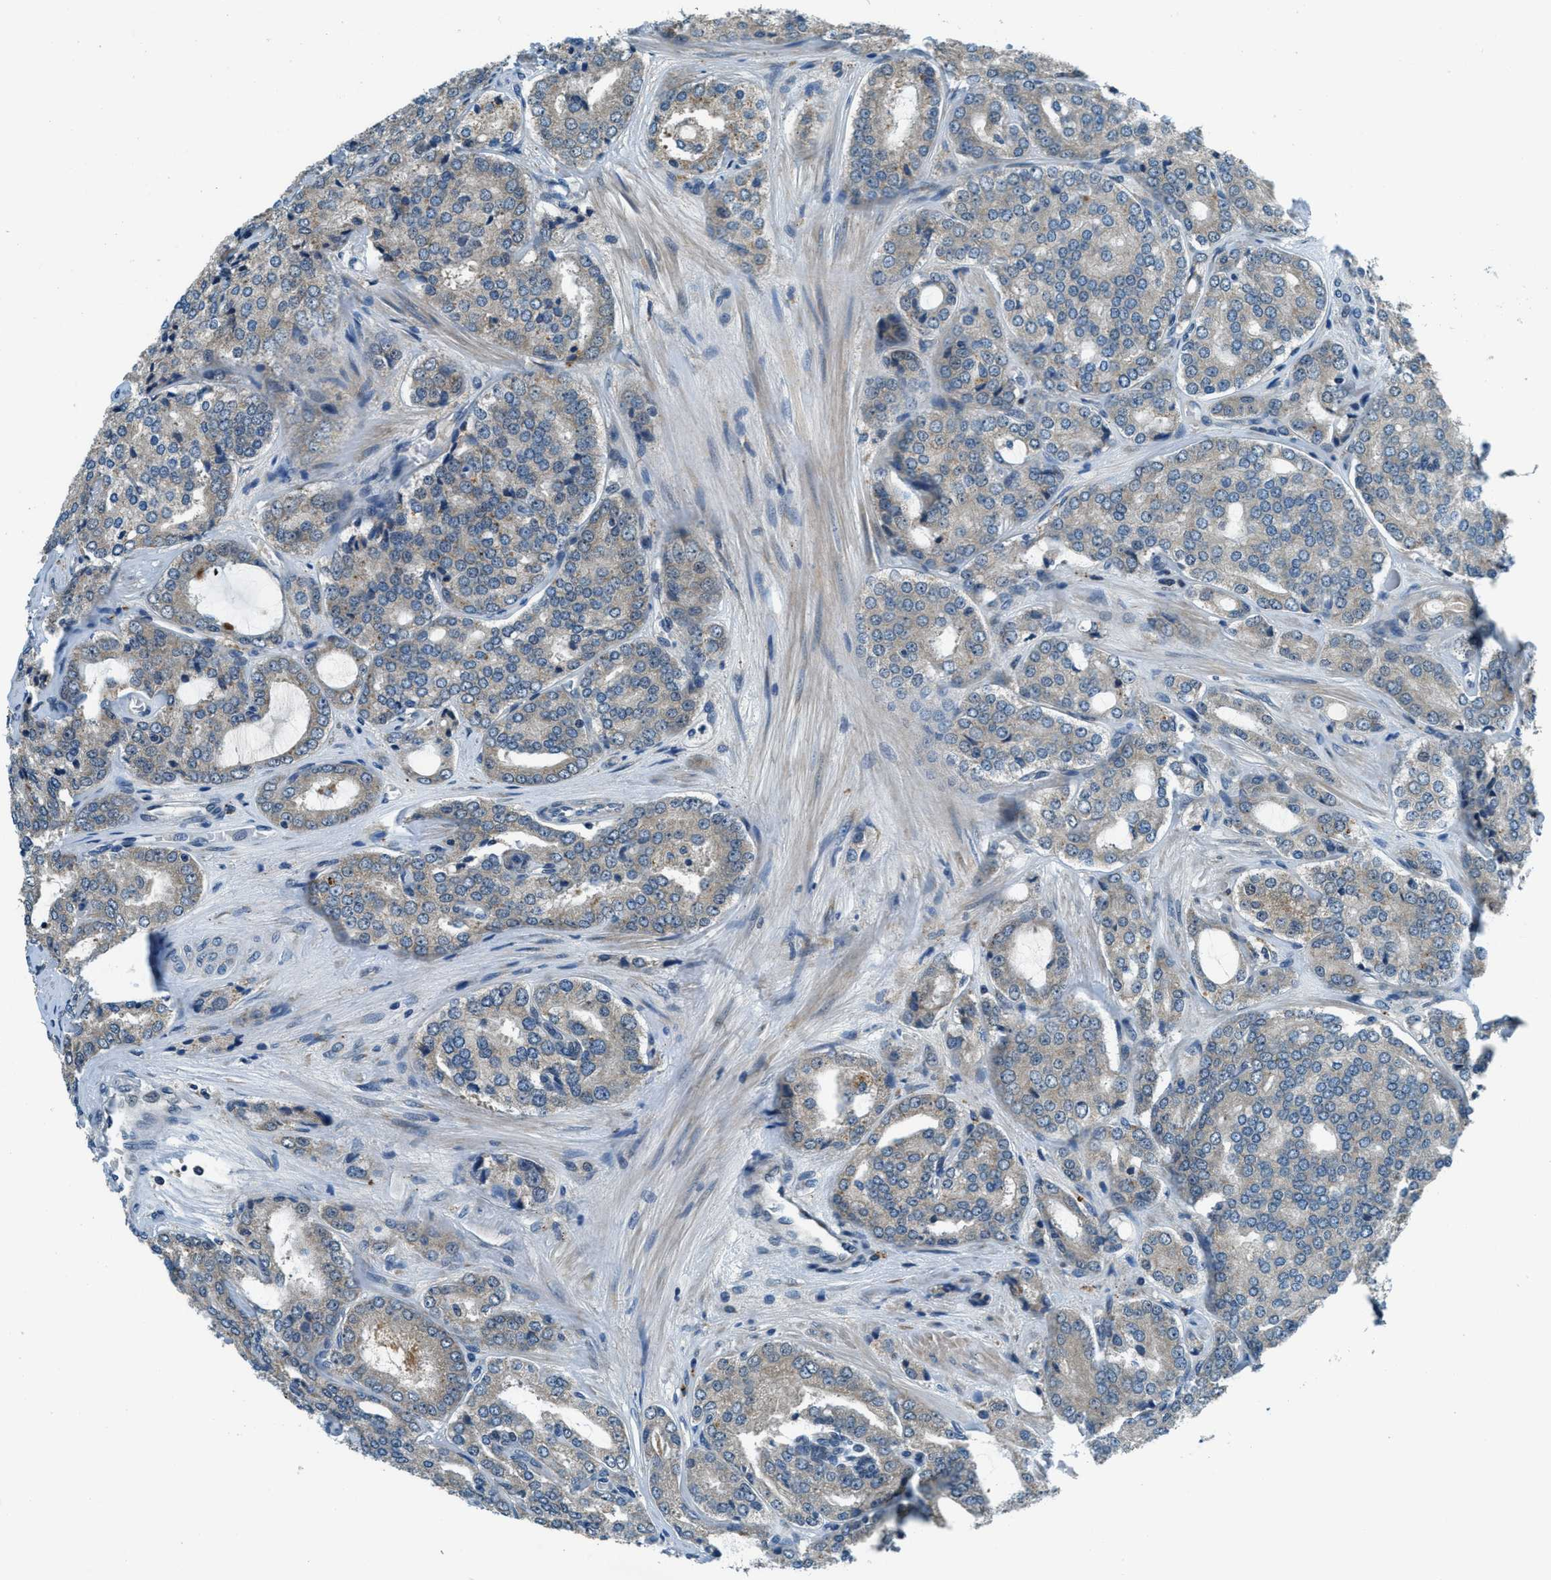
{"staining": {"intensity": "weak", "quantity": "<25%", "location": "cytoplasmic/membranous"}, "tissue": "prostate cancer", "cell_type": "Tumor cells", "image_type": "cancer", "snomed": [{"axis": "morphology", "description": "Adenocarcinoma, High grade"}, {"axis": "topography", "description": "Prostate"}], "caption": "A high-resolution photomicrograph shows immunohistochemistry staining of prostate cancer (high-grade adenocarcinoma), which shows no significant staining in tumor cells.", "gene": "GINM1", "patient": {"sex": "male", "age": 65}}